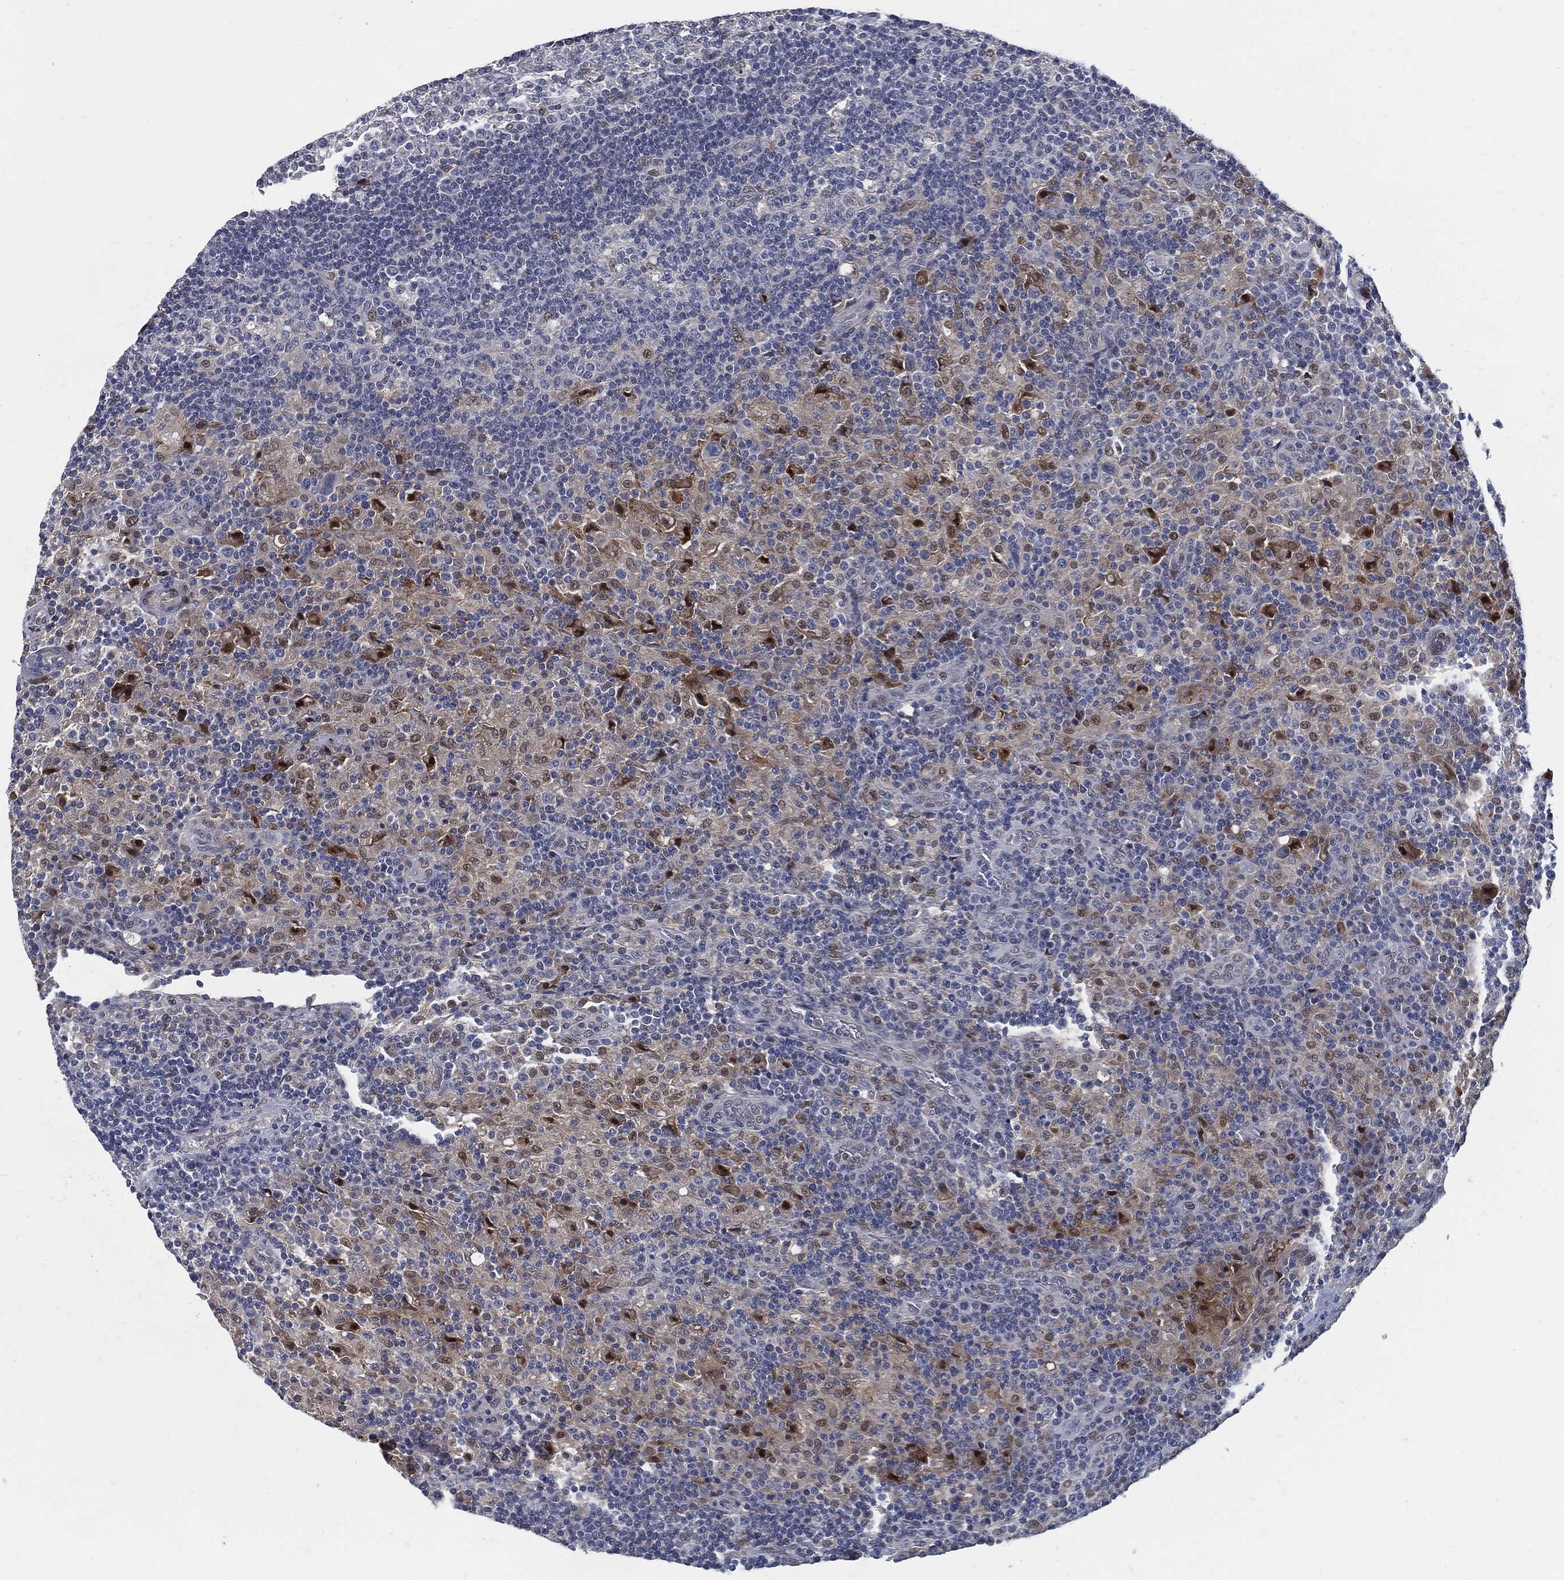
{"staining": {"intensity": "weak", "quantity": "<25%", "location": "cytoplasmic/membranous"}, "tissue": "lymphoma", "cell_type": "Tumor cells", "image_type": "cancer", "snomed": [{"axis": "morphology", "description": "Hodgkin's disease, NOS"}, {"axis": "topography", "description": "Lymph node"}], "caption": "A high-resolution photomicrograph shows IHC staining of lymphoma, which shows no significant positivity in tumor cells.", "gene": "PROM1", "patient": {"sex": "male", "age": 70}}